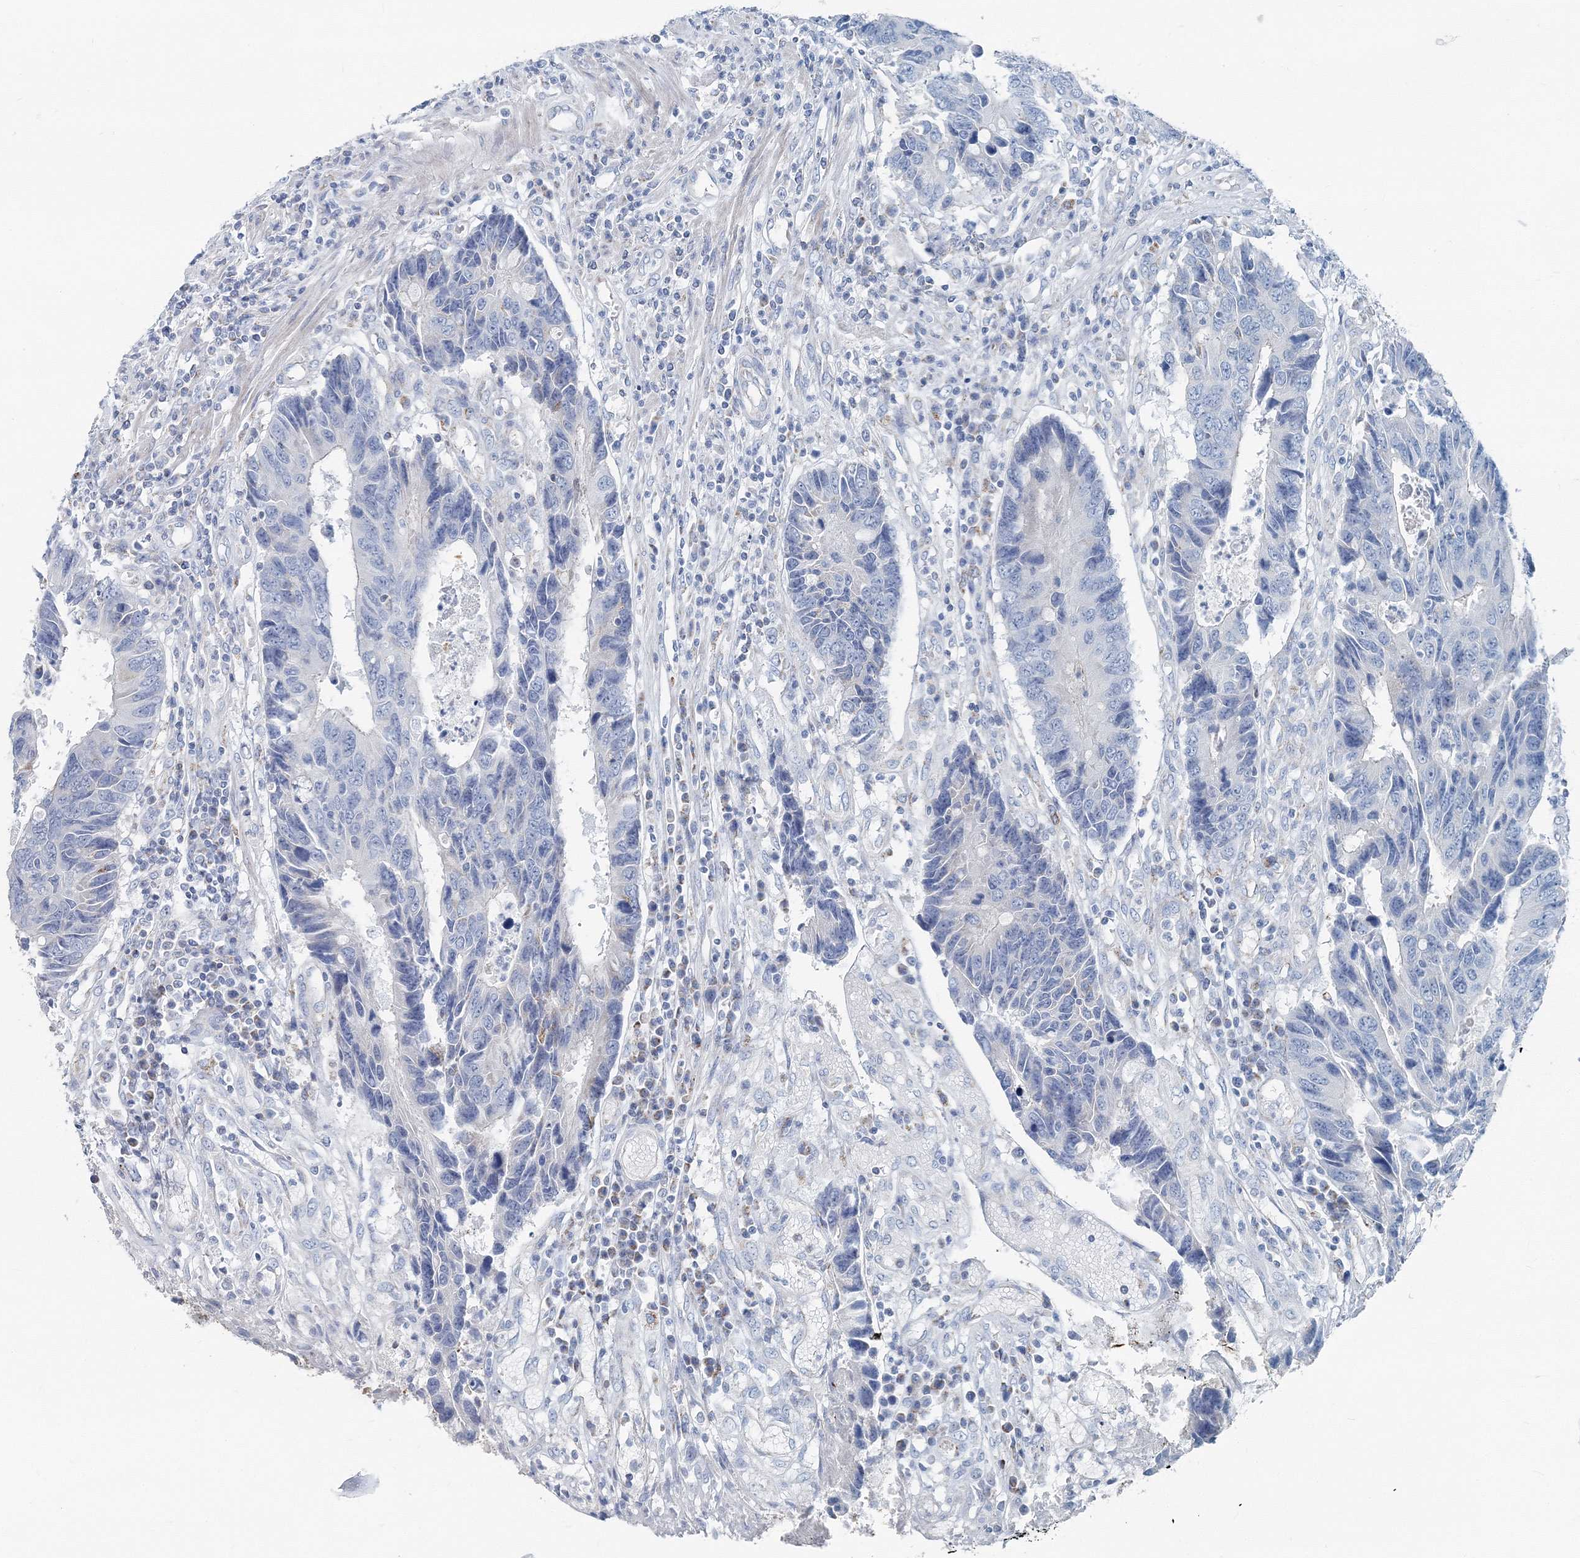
{"staining": {"intensity": "negative", "quantity": "none", "location": "none"}, "tissue": "colorectal cancer", "cell_type": "Tumor cells", "image_type": "cancer", "snomed": [{"axis": "morphology", "description": "Adenocarcinoma, NOS"}, {"axis": "topography", "description": "Rectum"}], "caption": "Histopathology image shows no significant protein expression in tumor cells of colorectal adenocarcinoma. The staining was performed using DAB (3,3'-diaminobenzidine) to visualize the protein expression in brown, while the nuclei were stained in blue with hematoxylin (Magnification: 20x).", "gene": "GABARAPL2", "patient": {"sex": "male", "age": 84}}